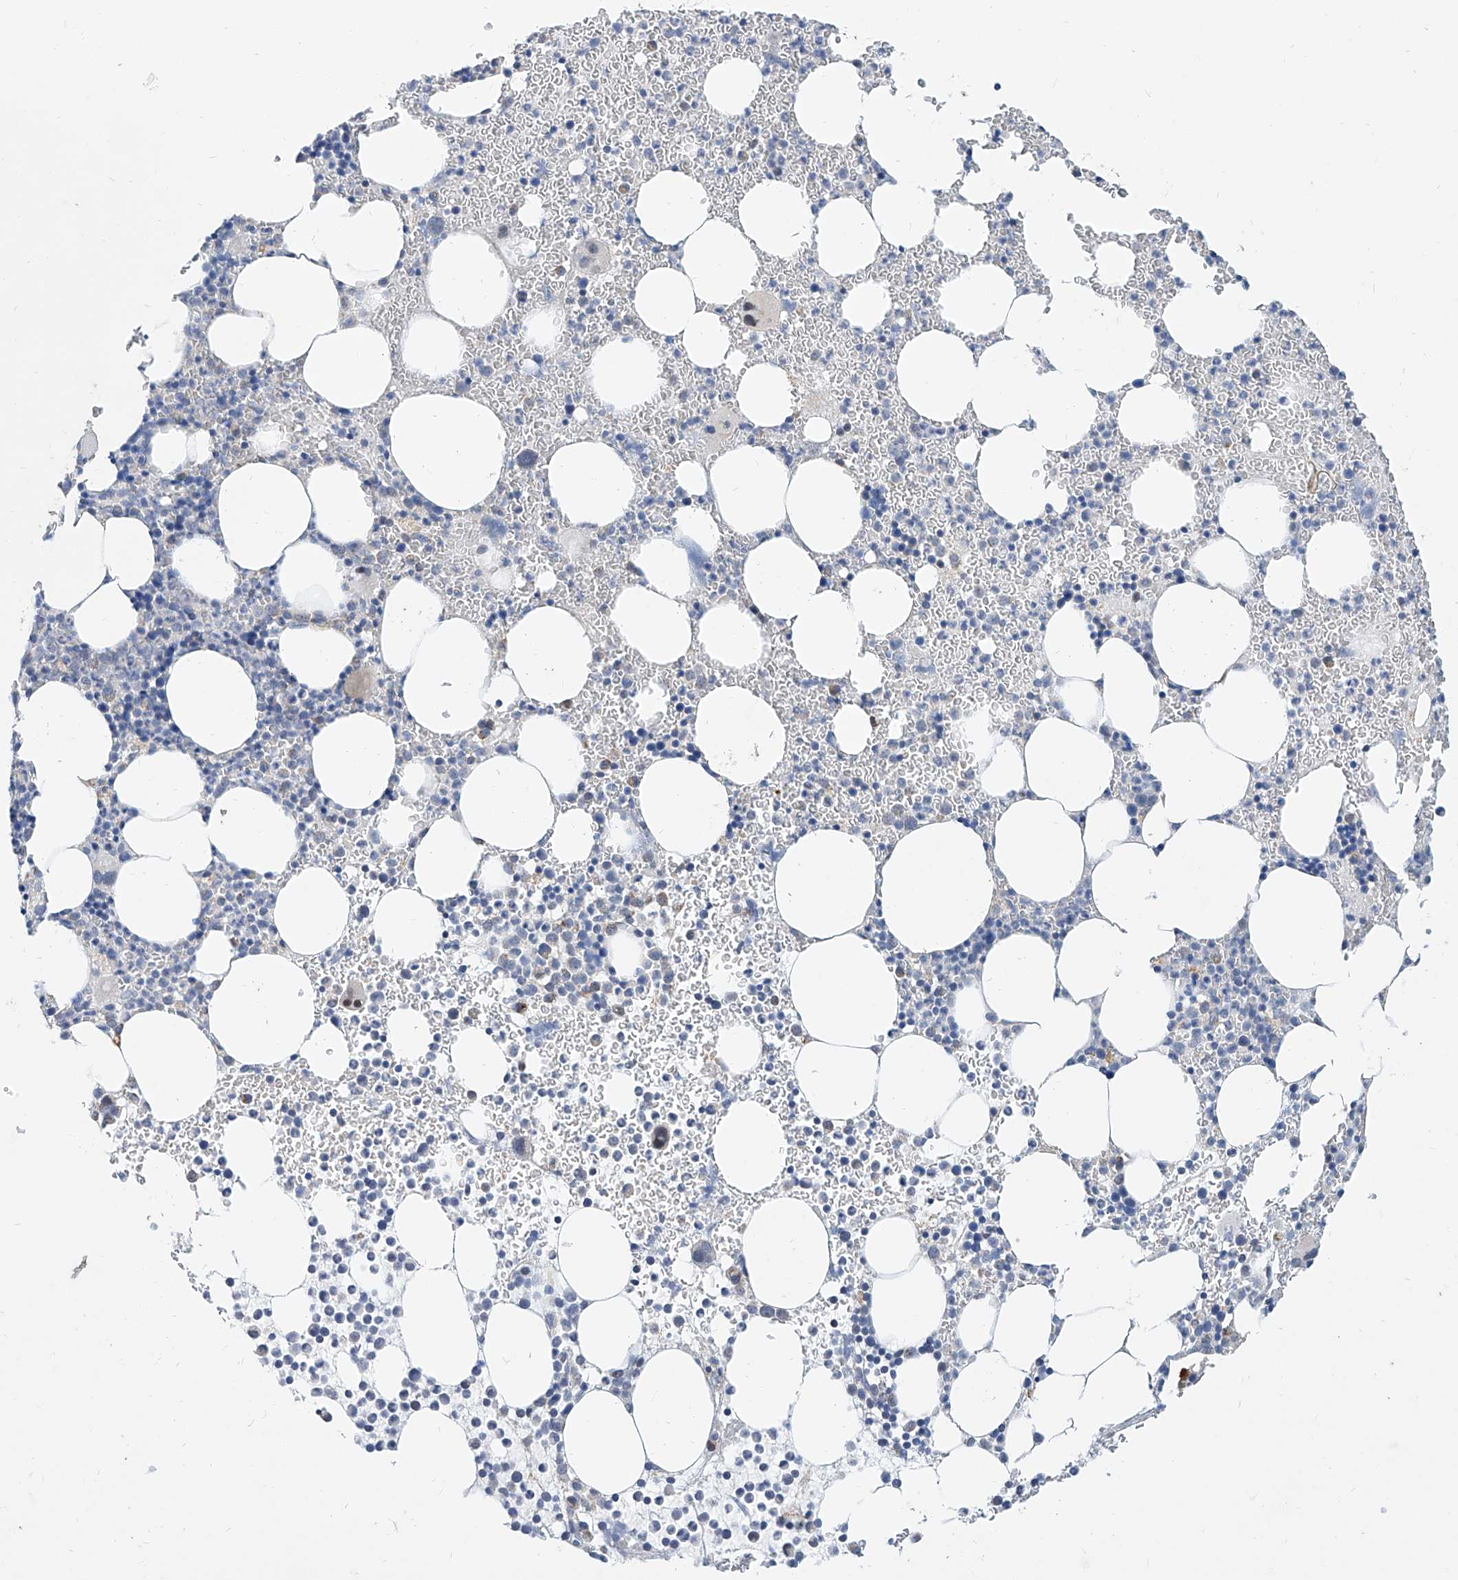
{"staining": {"intensity": "negative", "quantity": "none", "location": "none"}, "tissue": "bone marrow", "cell_type": "Hematopoietic cells", "image_type": "normal", "snomed": [{"axis": "morphology", "description": "Normal tissue, NOS"}, {"axis": "topography", "description": "Bone marrow"}], "caption": "The photomicrograph exhibits no staining of hematopoietic cells in normal bone marrow.", "gene": "BPTF", "patient": {"sex": "female", "age": 78}}